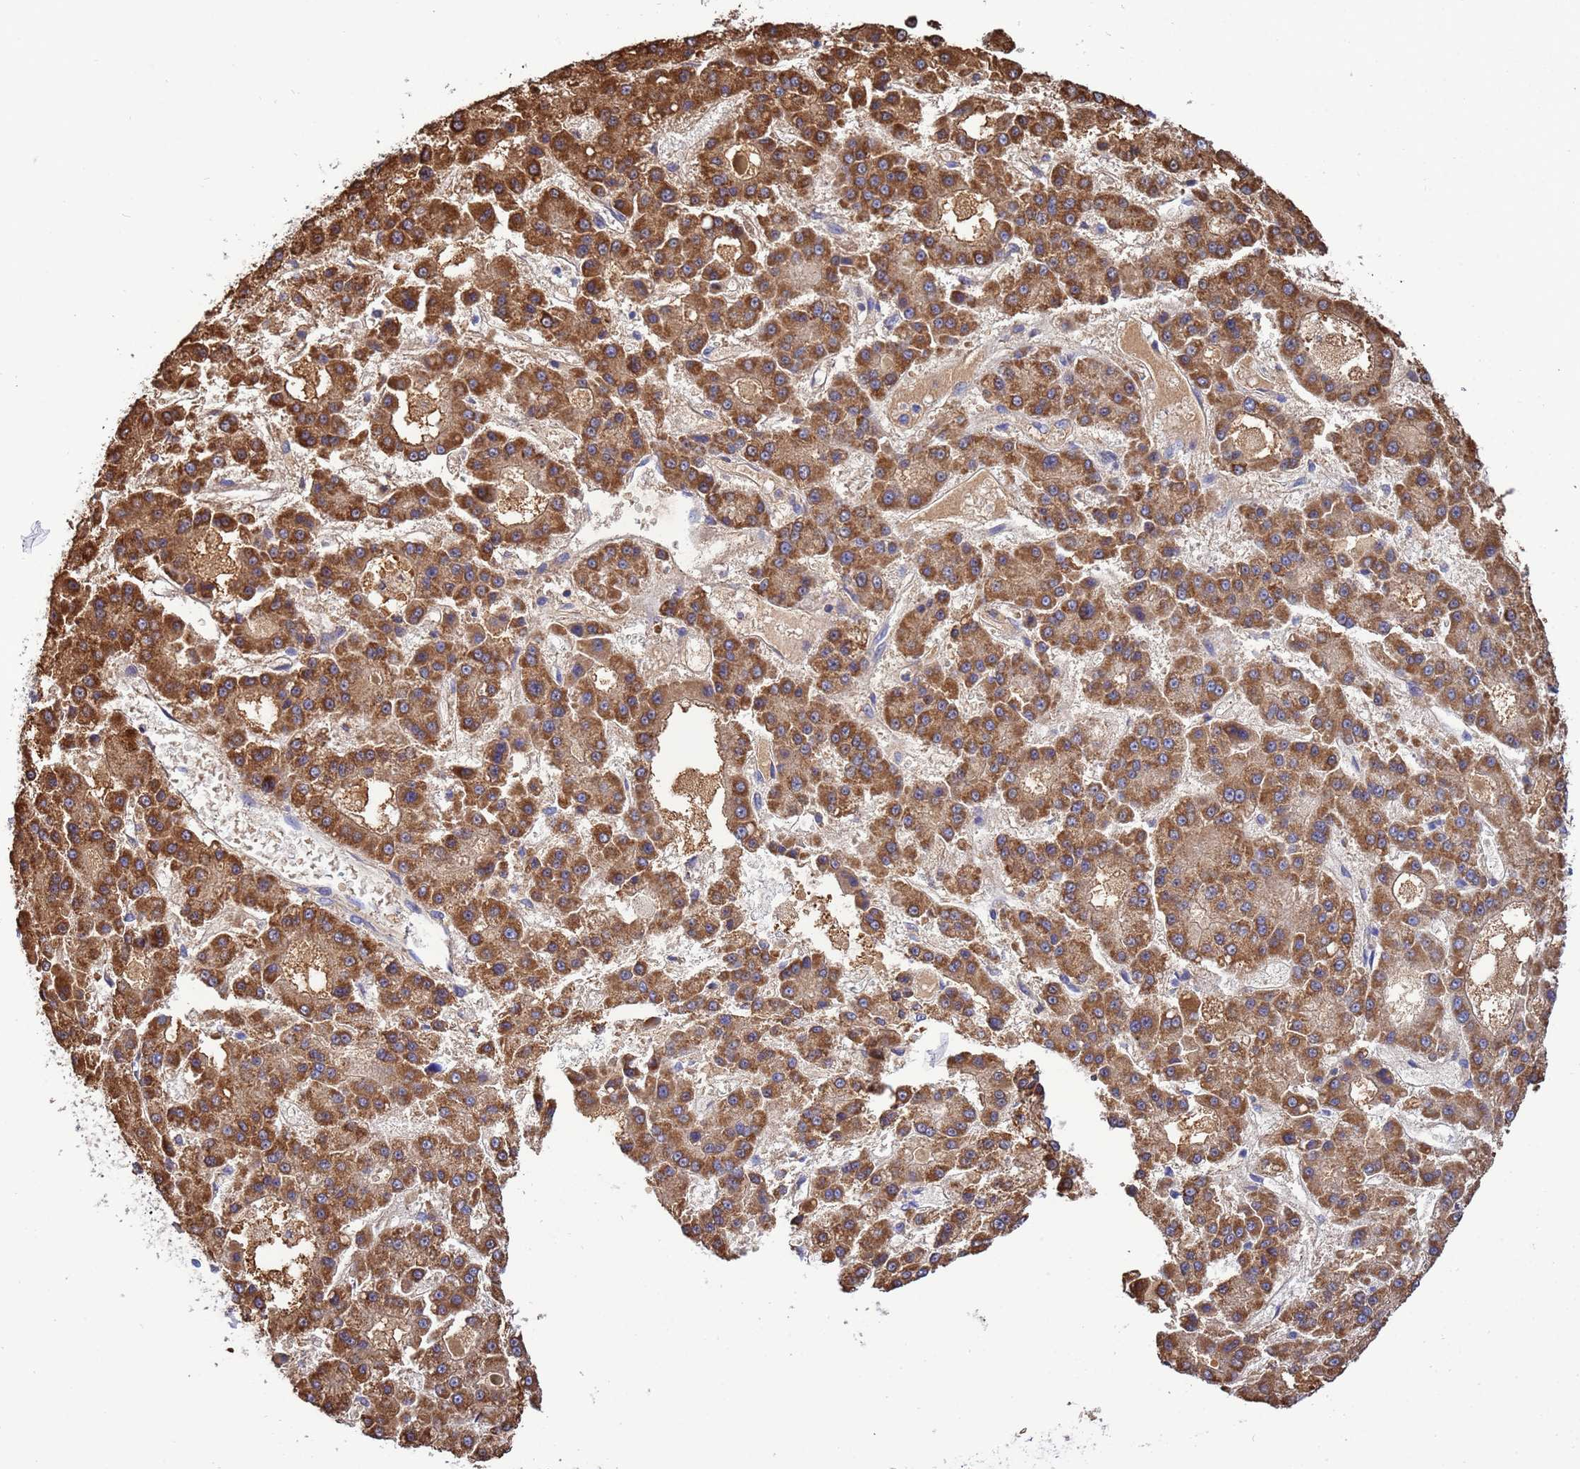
{"staining": {"intensity": "moderate", "quantity": ">75%", "location": "cytoplasmic/membranous"}, "tissue": "liver cancer", "cell_type": "Tumor cells", "image_type": "cancer", "snomed": [{"axis": "morphology", "description": "Carcinoma, Hepatocellular, NOS"}, {"axis": "topography", "description": "Liver"}], "caption": "Liver hepatocellular carcinoma was stained to show a protein in brown. There is medium levels of moderate cytoplasmic/membranous staining in about >75% of tumor cells. The protein of interest is shown in brown color, while the nuclei are stained blue.", "gene": "GLUD1", "patient": {"sex": "male", "age": 70}}